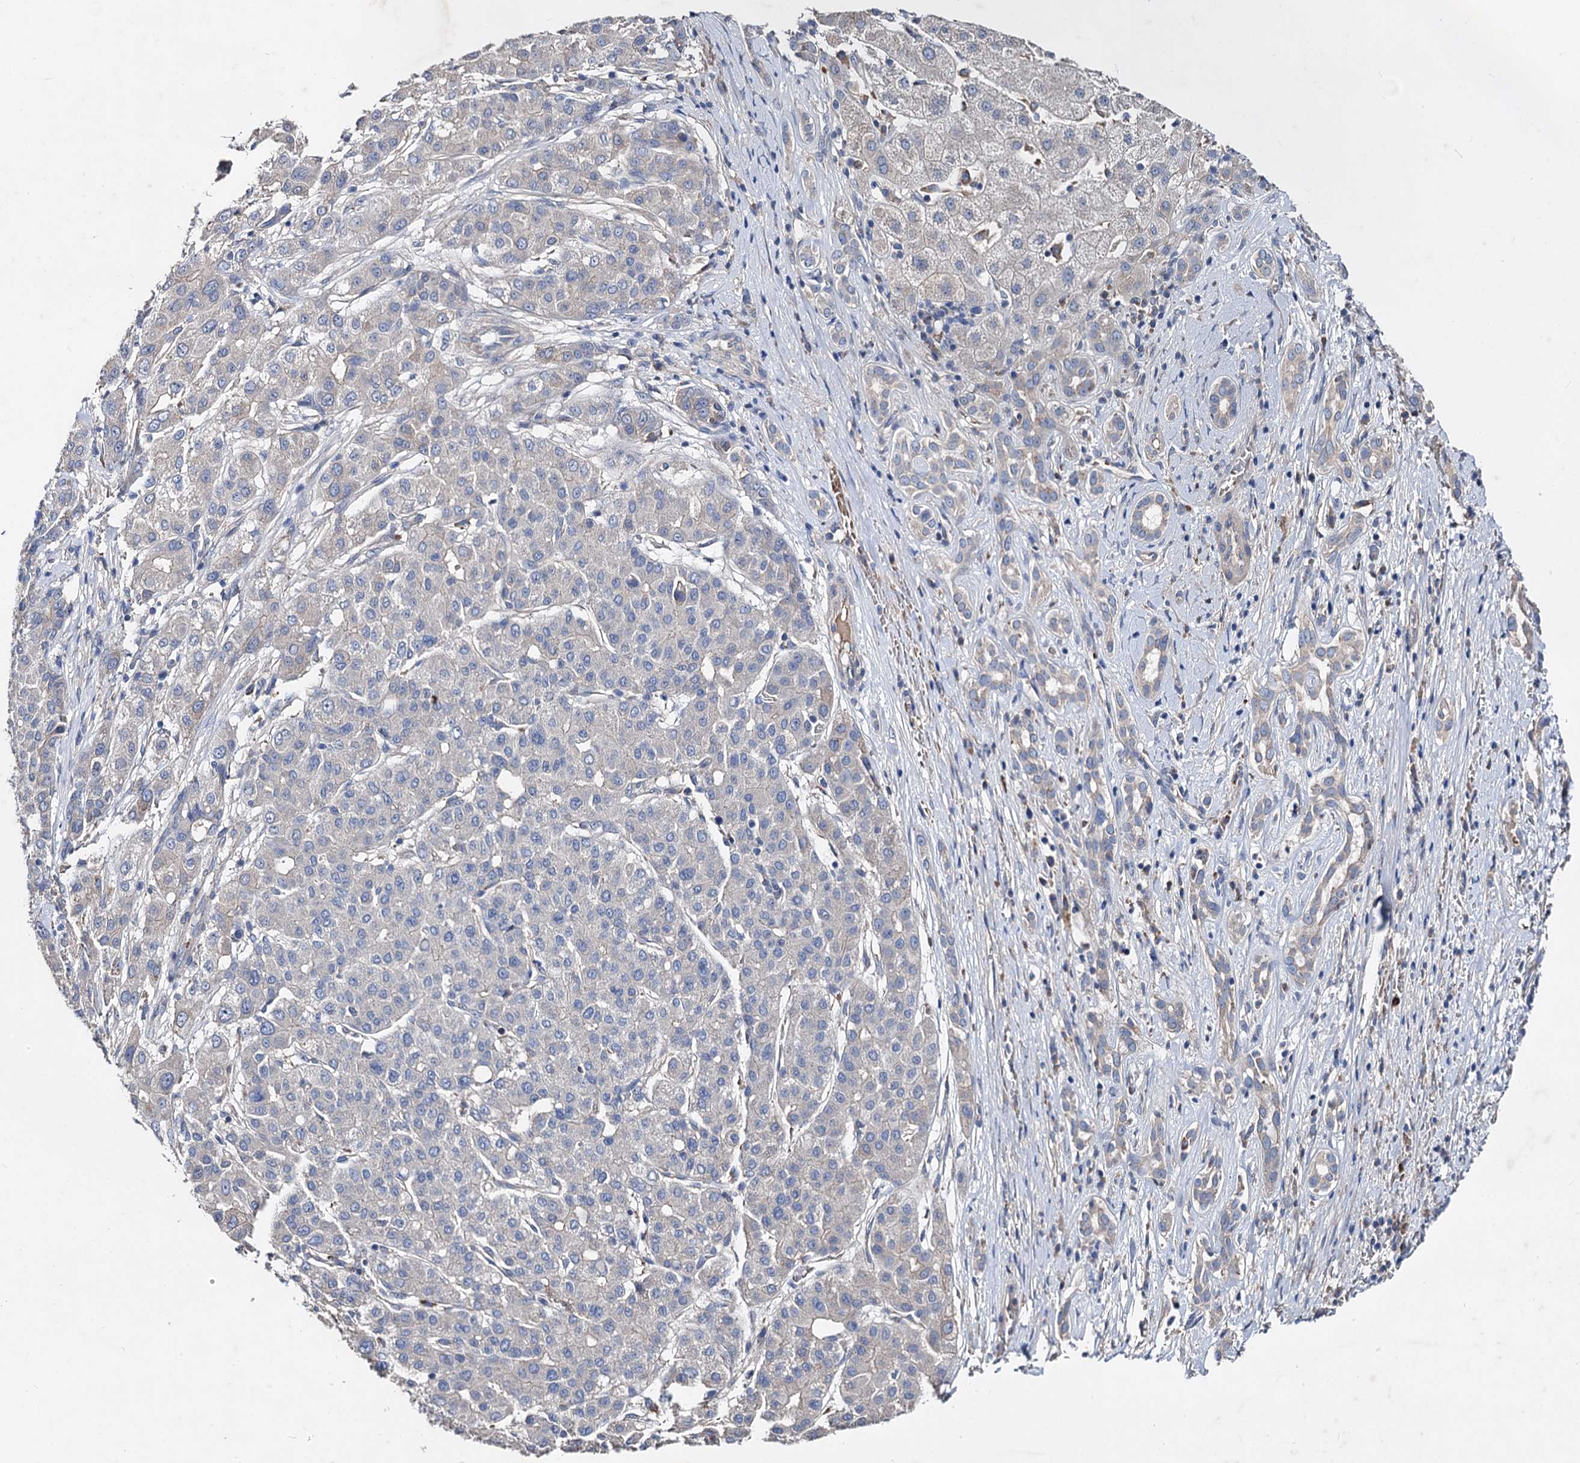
{"staining": {"intensity": "negative", "quantity": "none", "location": "none"}, "tissue": "liver cancer", "cell_type": "Tumor cells", "image_type": "cancer", "snomed": [{"axis": "morphology", "description": "Carcinoma, Hepatocellular, NOS"}, {"axis": "topography", "description": "Liver"}], "caption": "Liver cancer (hepatocellular carcinoma) was stained to show a protein in brown. There is no significant positivity in tumor cells. (DAB IHC visualized using brightfield microscopy, high magnification).", "gene": "HVCN1", "patient": {"sex": "male", "age": 65}}